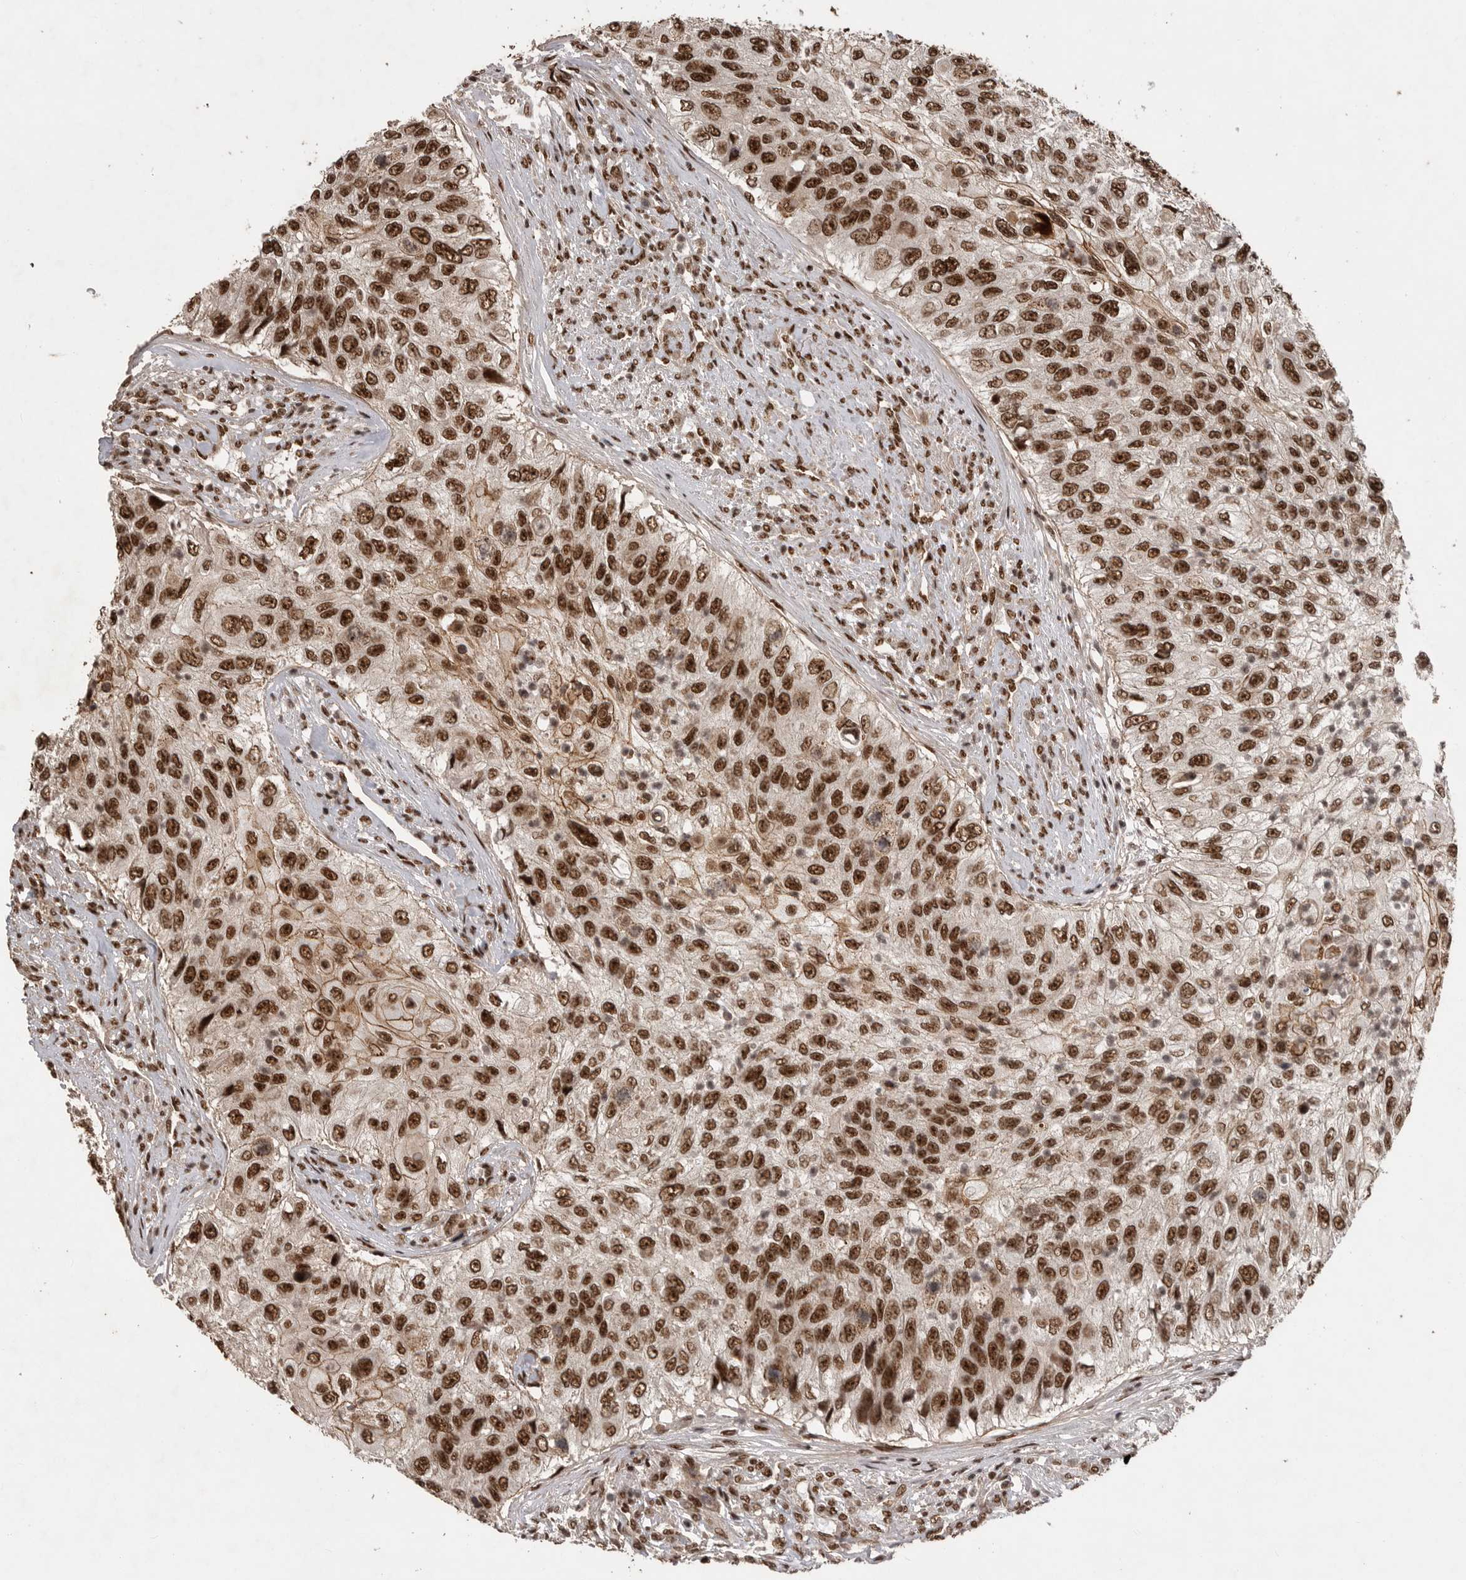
{"staining": {"intensity": "strong", "quantity": ">75%", "location": "nuclear"}, "tissue": "urothelial cancer", "cell_type": "Tumor cells", "image_type": "cancer", "snomed": [{"axis": "morphology", "description": "Urothelial carcinoma, High grade"}, {"axis": "topography", "description": "Urinary bladder"}], "caption": "The immunohistochemical stain highlights strong nuclear staining in tumor cells of urothelial cancer tissue.", "gene": "PPP1R8", "patient": {"sex": "female", "age": 60}}